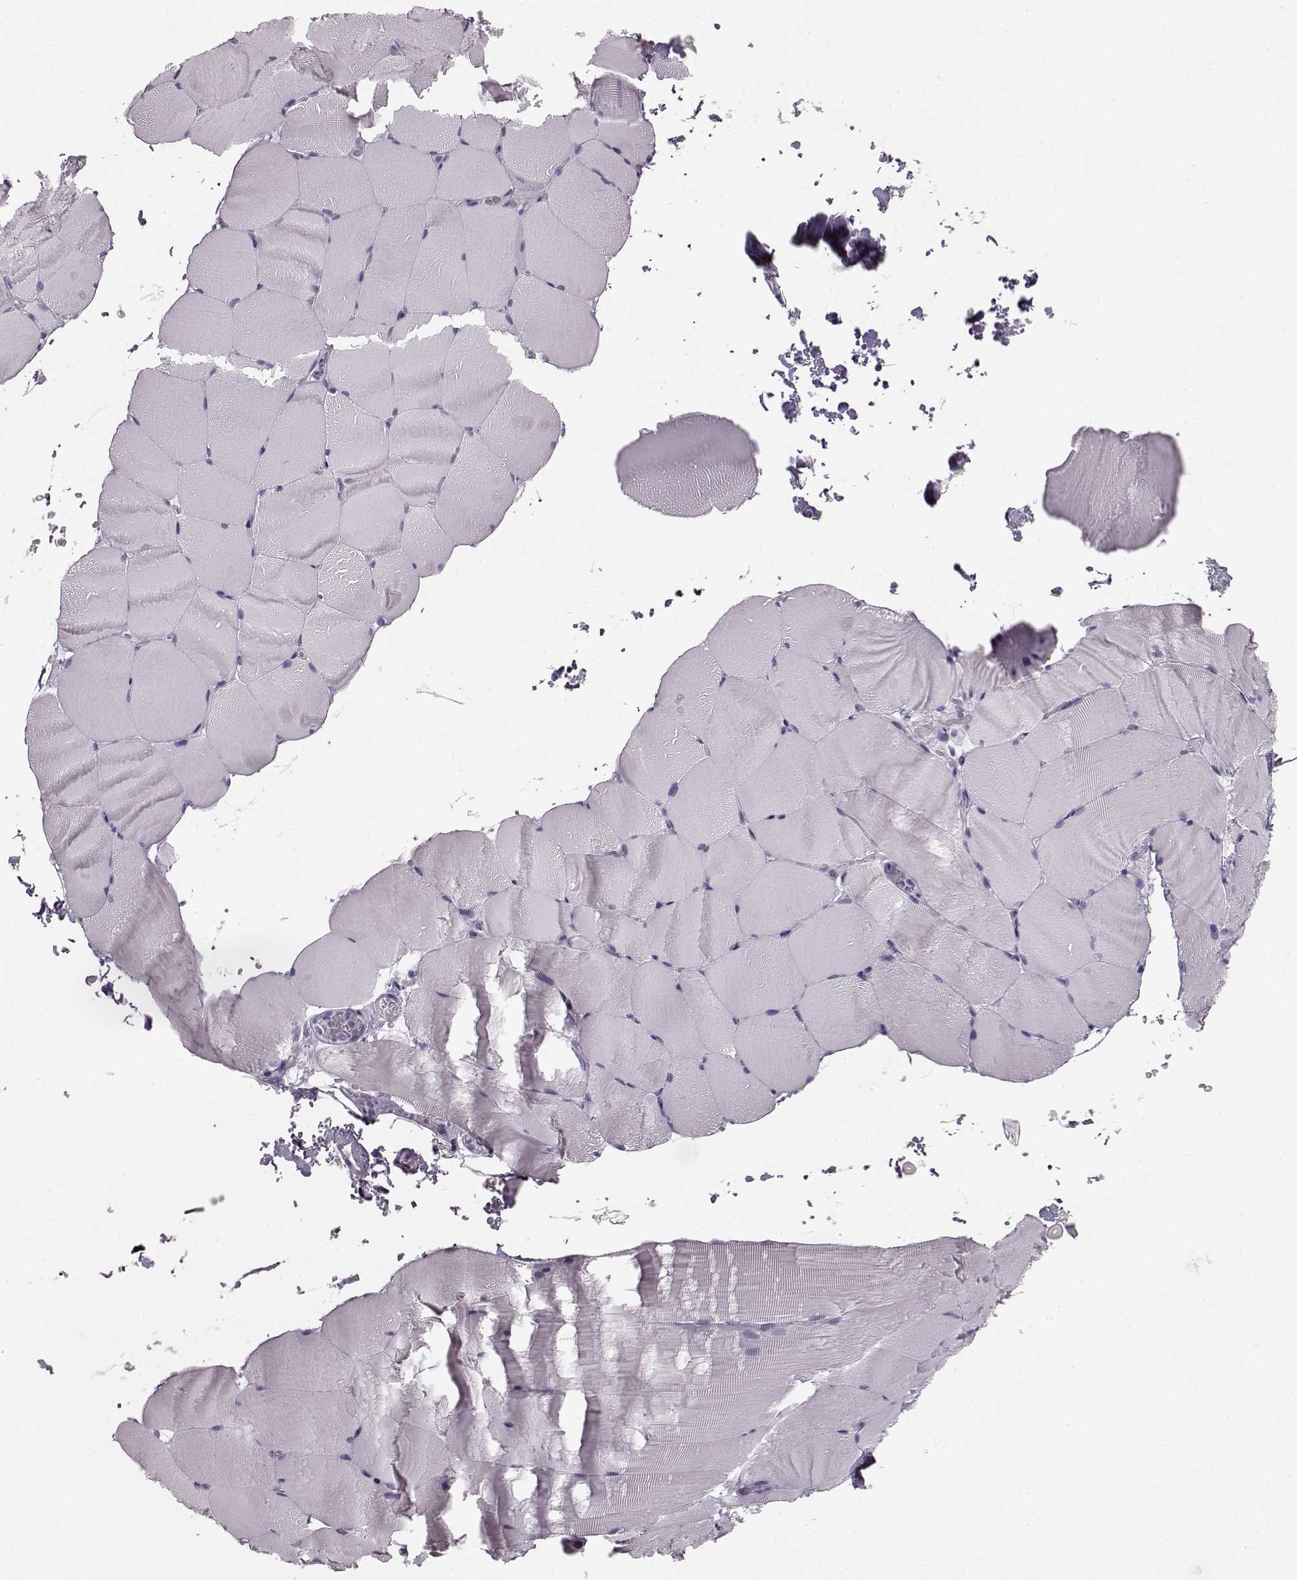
{"staining": {"intensity": "negative", "quantity": "none", "location": "none"}, "tissue": "skeletal muscle", "cell_type": "Myocytes", "image_type": "normal", "snomed": [{"axis": "morphology", "description": "Normal tissue, NOS"}, {"axis": "topography", "description": "Skeletal muscle"}], "caption": "Immunohistochemistry photomicrograph of normal skeletal muscle: human skeletal muscle stained with DAB shows no significant protein staining in myocytes.", "gene": "BFSP2", "patient": {"sex": "female", "age": 37}}